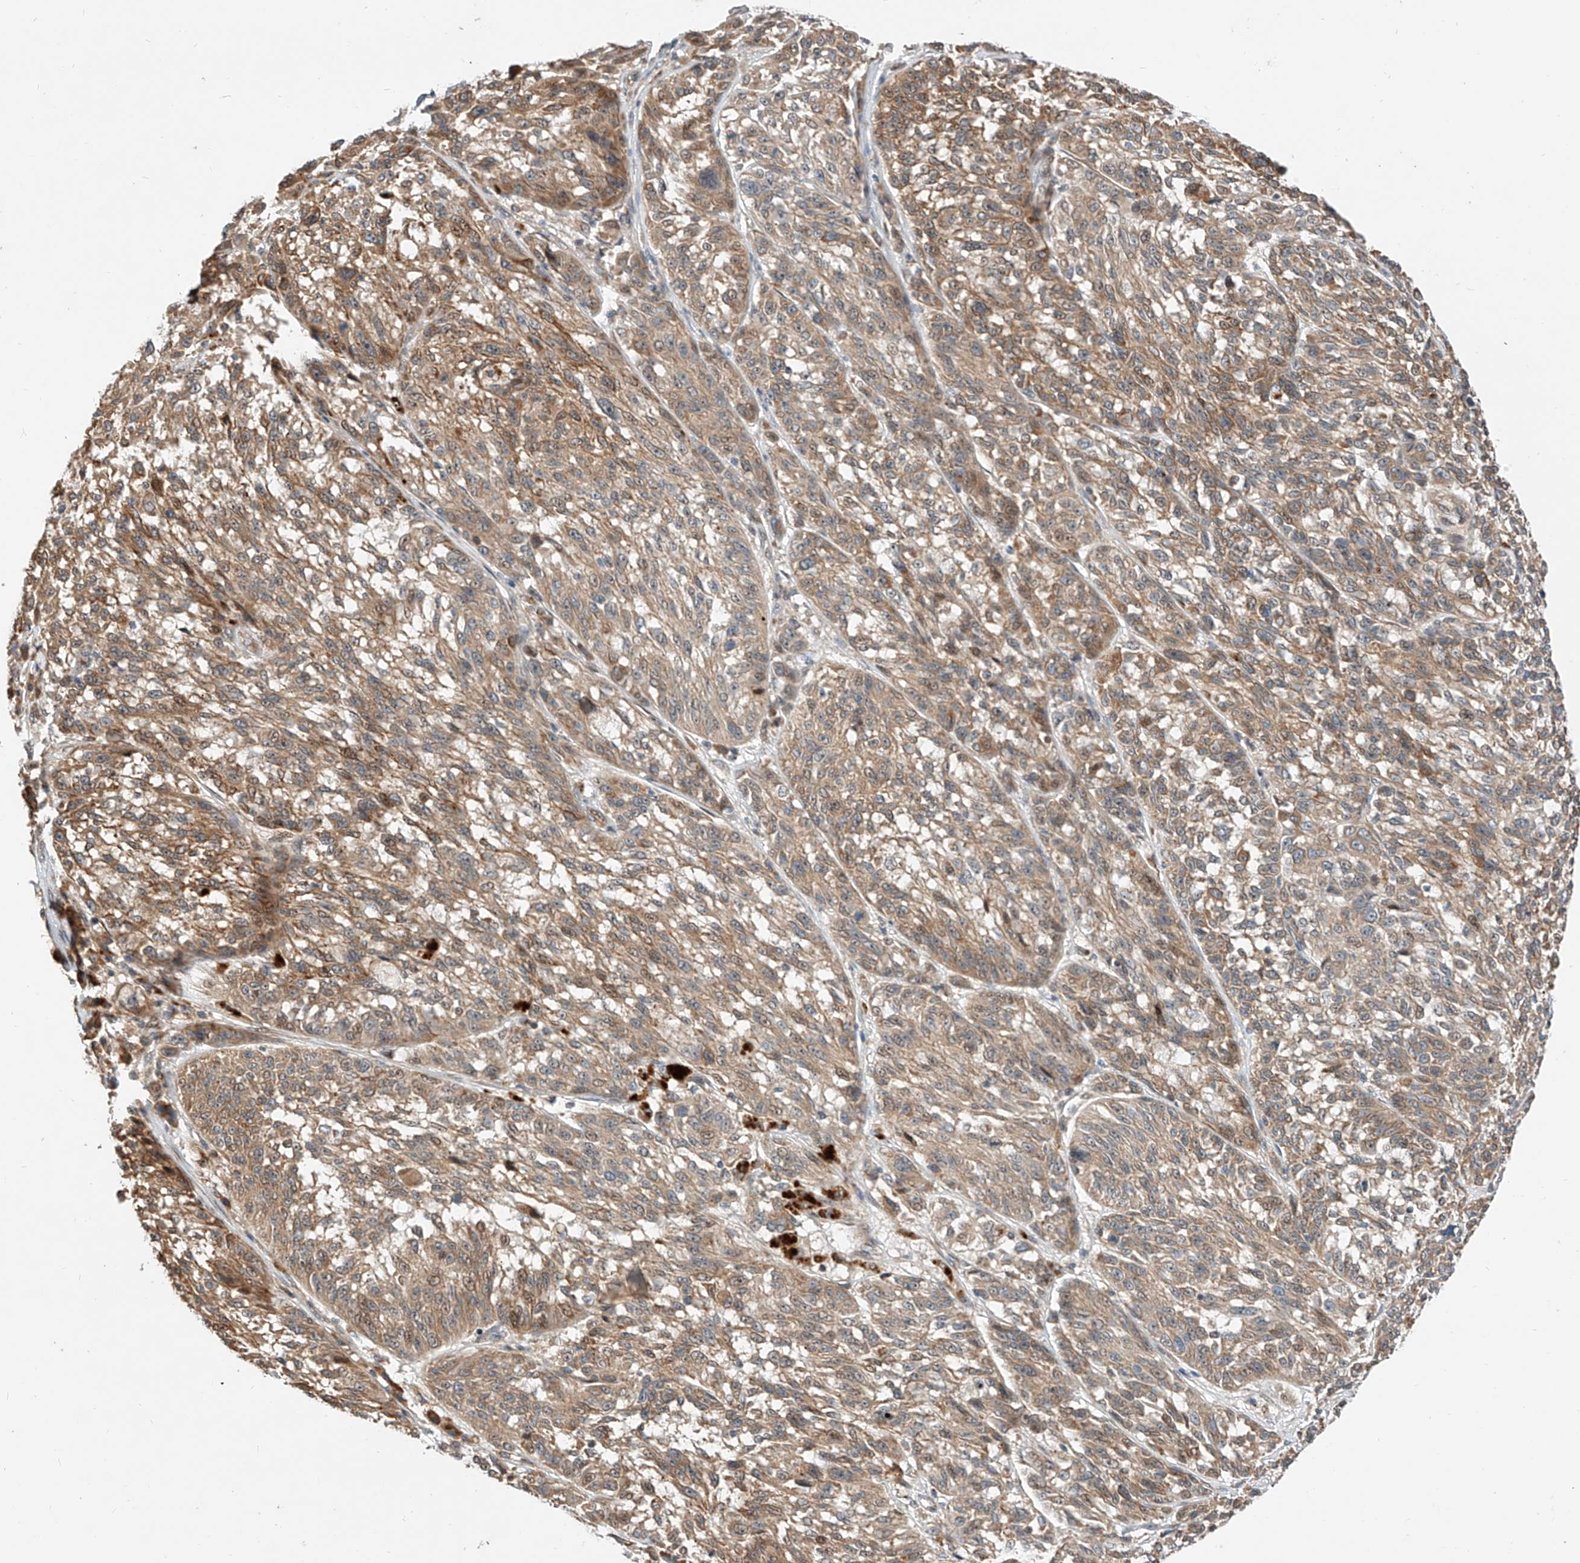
{"staining": {"intensity": "moderate", "quantity": ">75%", "location": "cytoplasmic/membranous"}, "tissue": "melanoma", "cell_type": "Tumor cells", "image_type": "cancer", "snomed": [{"axis": "morphology", "description": "Malignant melanoma, NOS"}, {"axis": "topography", "description": "Skin"}], "caption": "This is a histology image of immunohistochemistry (IHC) staining of malignant melanoma, which shows moderate staining in the cytoplasmic/membranous of tumor cells.", "gene": "CPAMD8", "patient": {"sex": "male", "age": 53}}